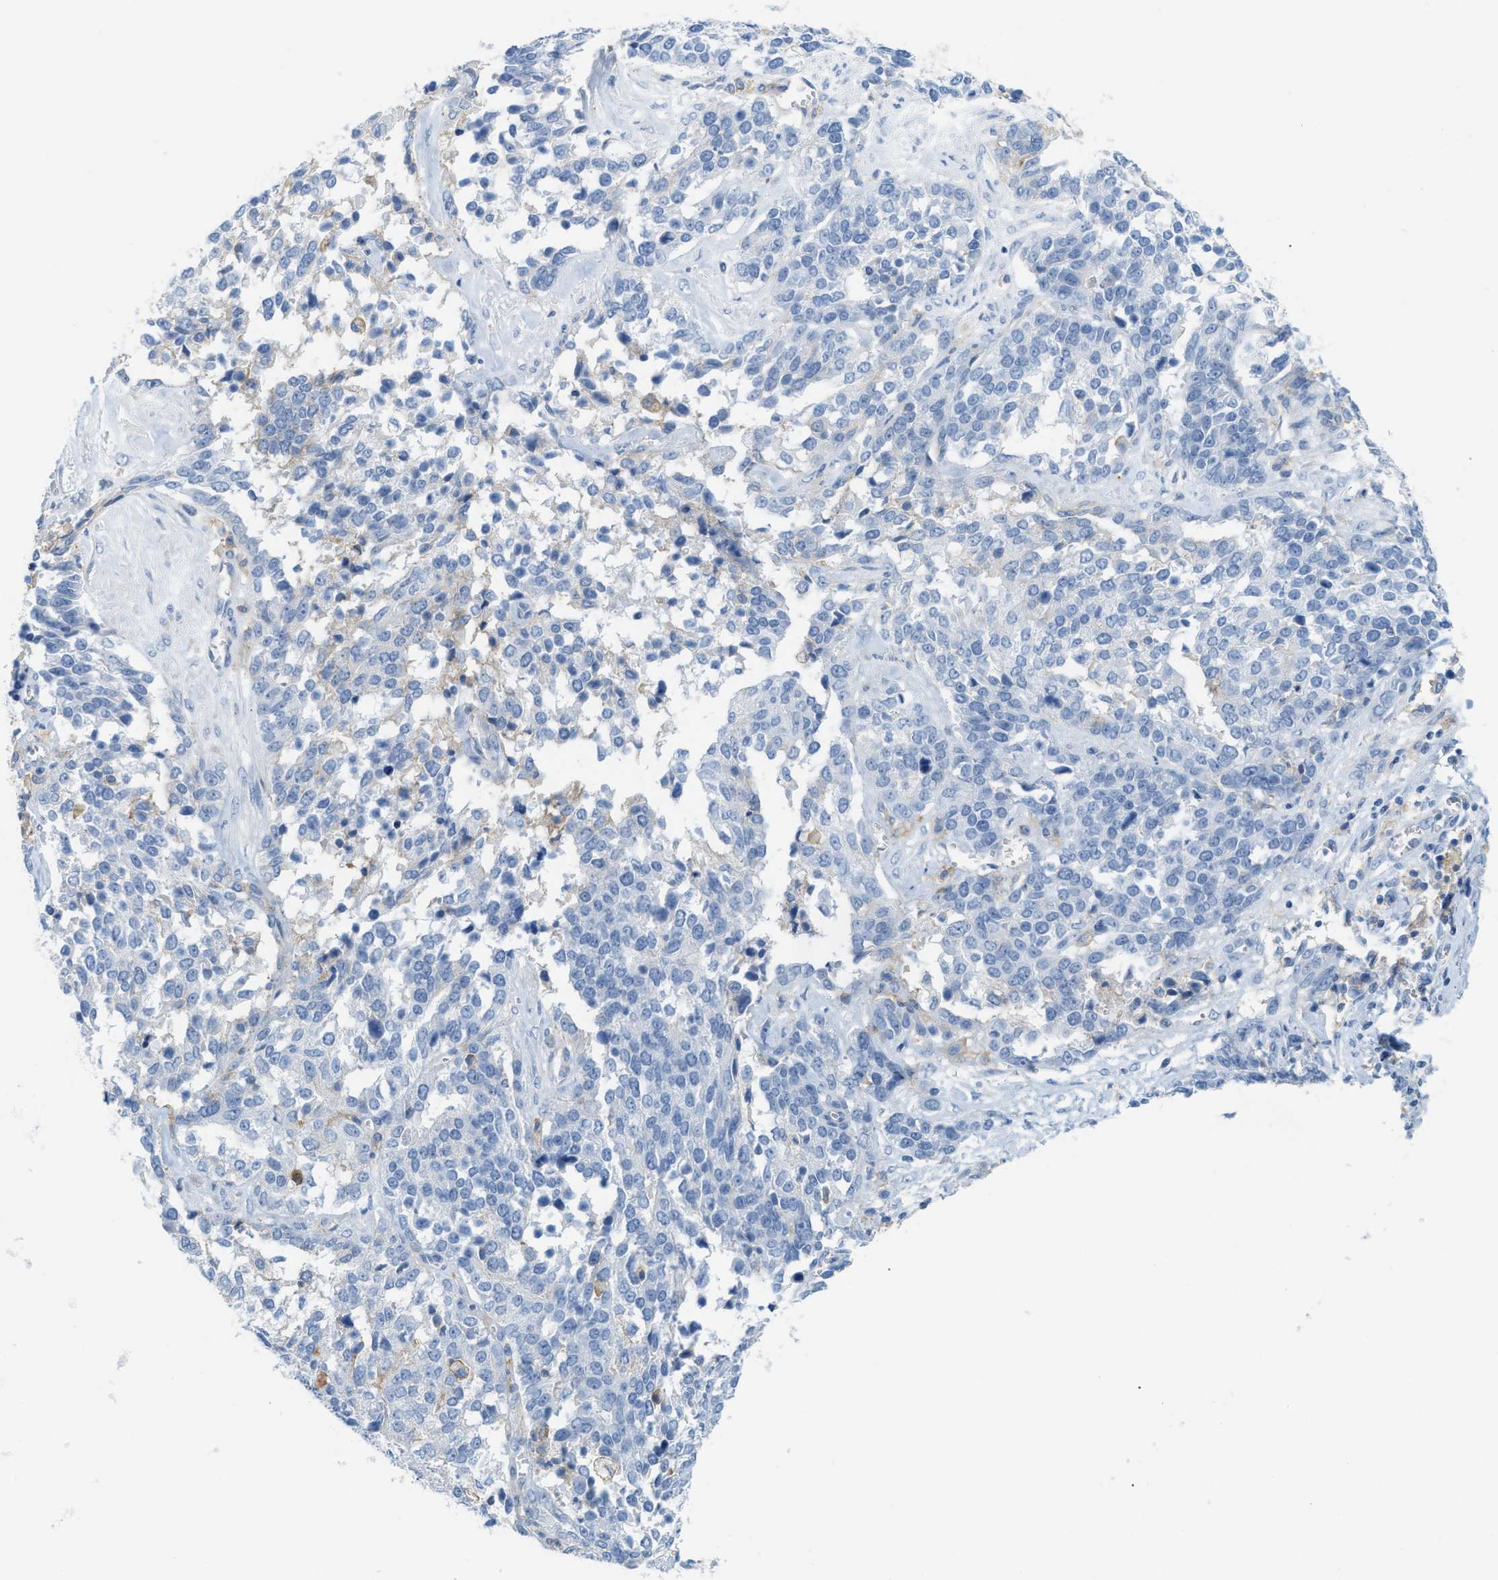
{"staining": {"intensity": "negative", "quantity": "none", "location": "none"}, "tissue": "ovarian cancer", "cell_type": "Tumor cells", "image_type": "cancer", "snomed": [{"axis": "morphology", "description": "Cystadenocarcinoma, serous, NOS"}, {"axis": "topography", "description": "Ovary"}], "caption": "The immunohistochemistry (IHC) image has no significant expression in tumor cells of serous cystadenocarcinoma (ovarian) tissue.", "gene": "SLC3A2", "patient": {"sex": "female", "age": 44}}